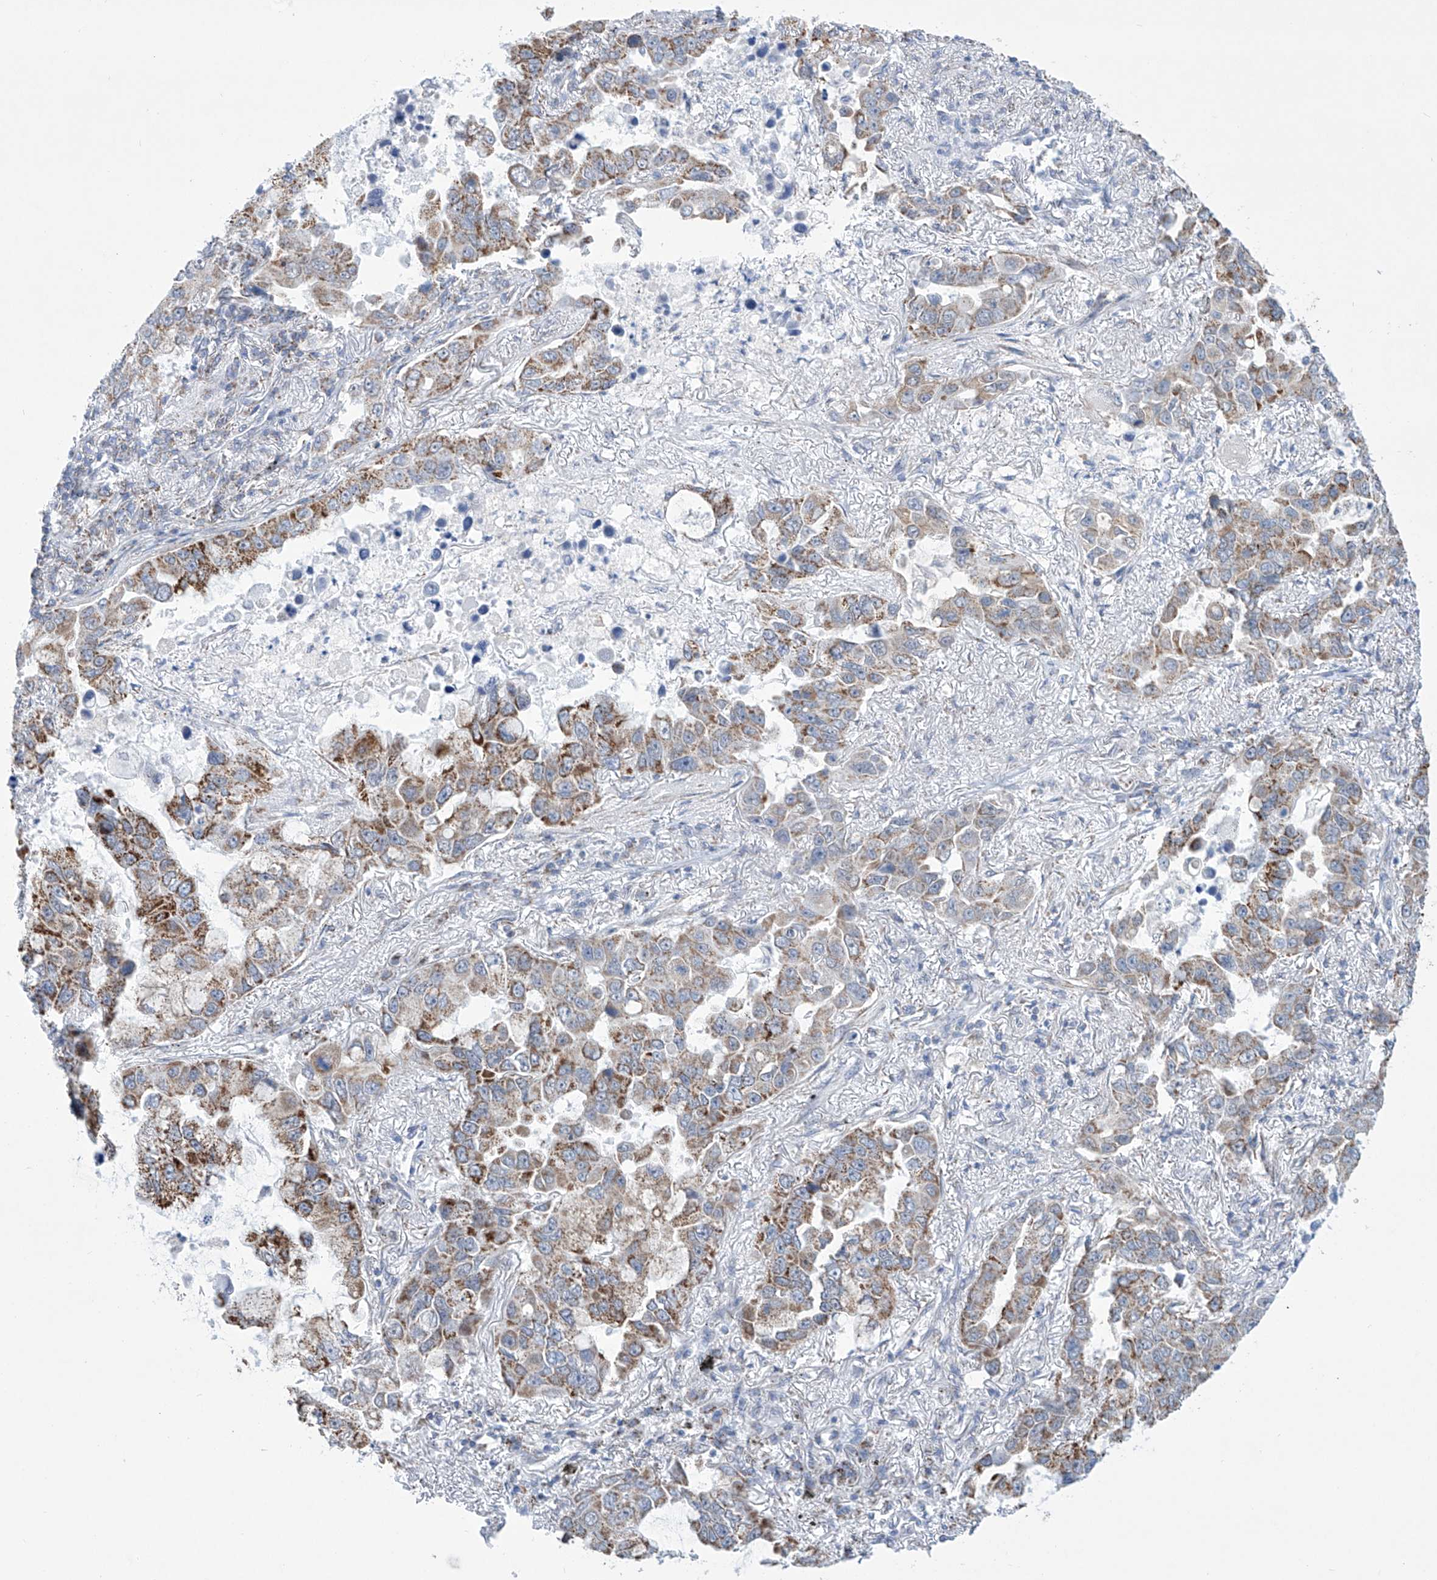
{"staining": {"intensity": "strong", "quantity": "25%-75%", "location": "cytoplasmic/membranous"}, "tissue": "lung cancer", "cell_type": "Tumor cells", "image_type": "cancer", "snomed": [{"axis": "morphology", "description": "Adenocarcinoma, NOS"}, {"axis": "topography", "description": "Lung"}], "caption": "Strong cytoplasmic/membranous protein positivity is appreciated in about 25%-75% of tumor cells in adenocarcinoma (lung). The protein is shown in brown color, while the nuclei are stained blue.", "gene": "ALDH6A1", "patient": {"sex": "male", "age": 64}}